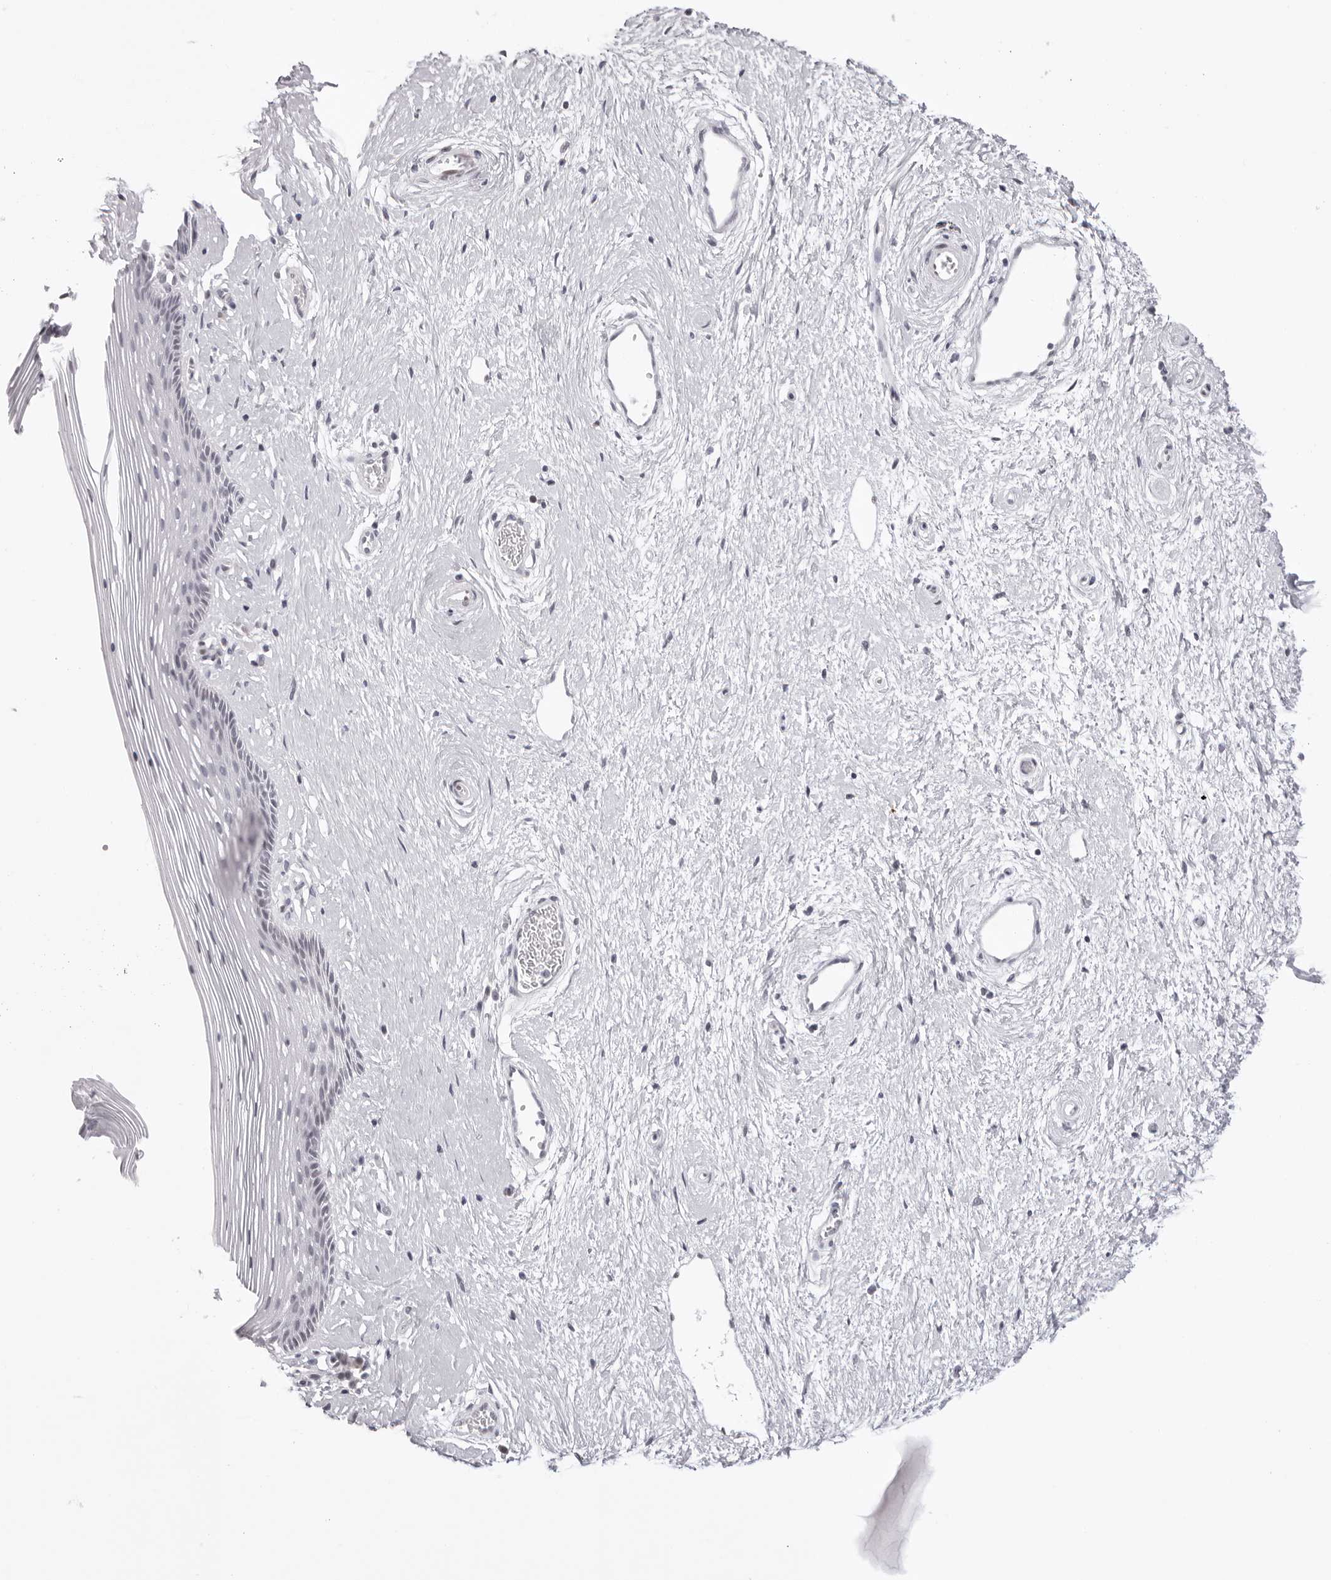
{"staining": {"intensity": "weak", "quantity": "25%-75%", "location": "nuclear"}, "tissue": "vagina", "cell_type": "Squamous epithelial cells", "image_type": "normal", "snomed": [{"axis": "morphology", "description": "Normal tissue, NOS"}, {"axis": "topography", "description": "Vagina"}], "caption": "Protein positivity by immunohistochemistry (IHC) reveals weak nuclear expression in approximately 25%-75% of squamous epithelial cells in normal vagina. (IHC, brightfield microscopy, high magnification).", "gene": "MAFK", "patient": {"sex": "female", "age": 46}}